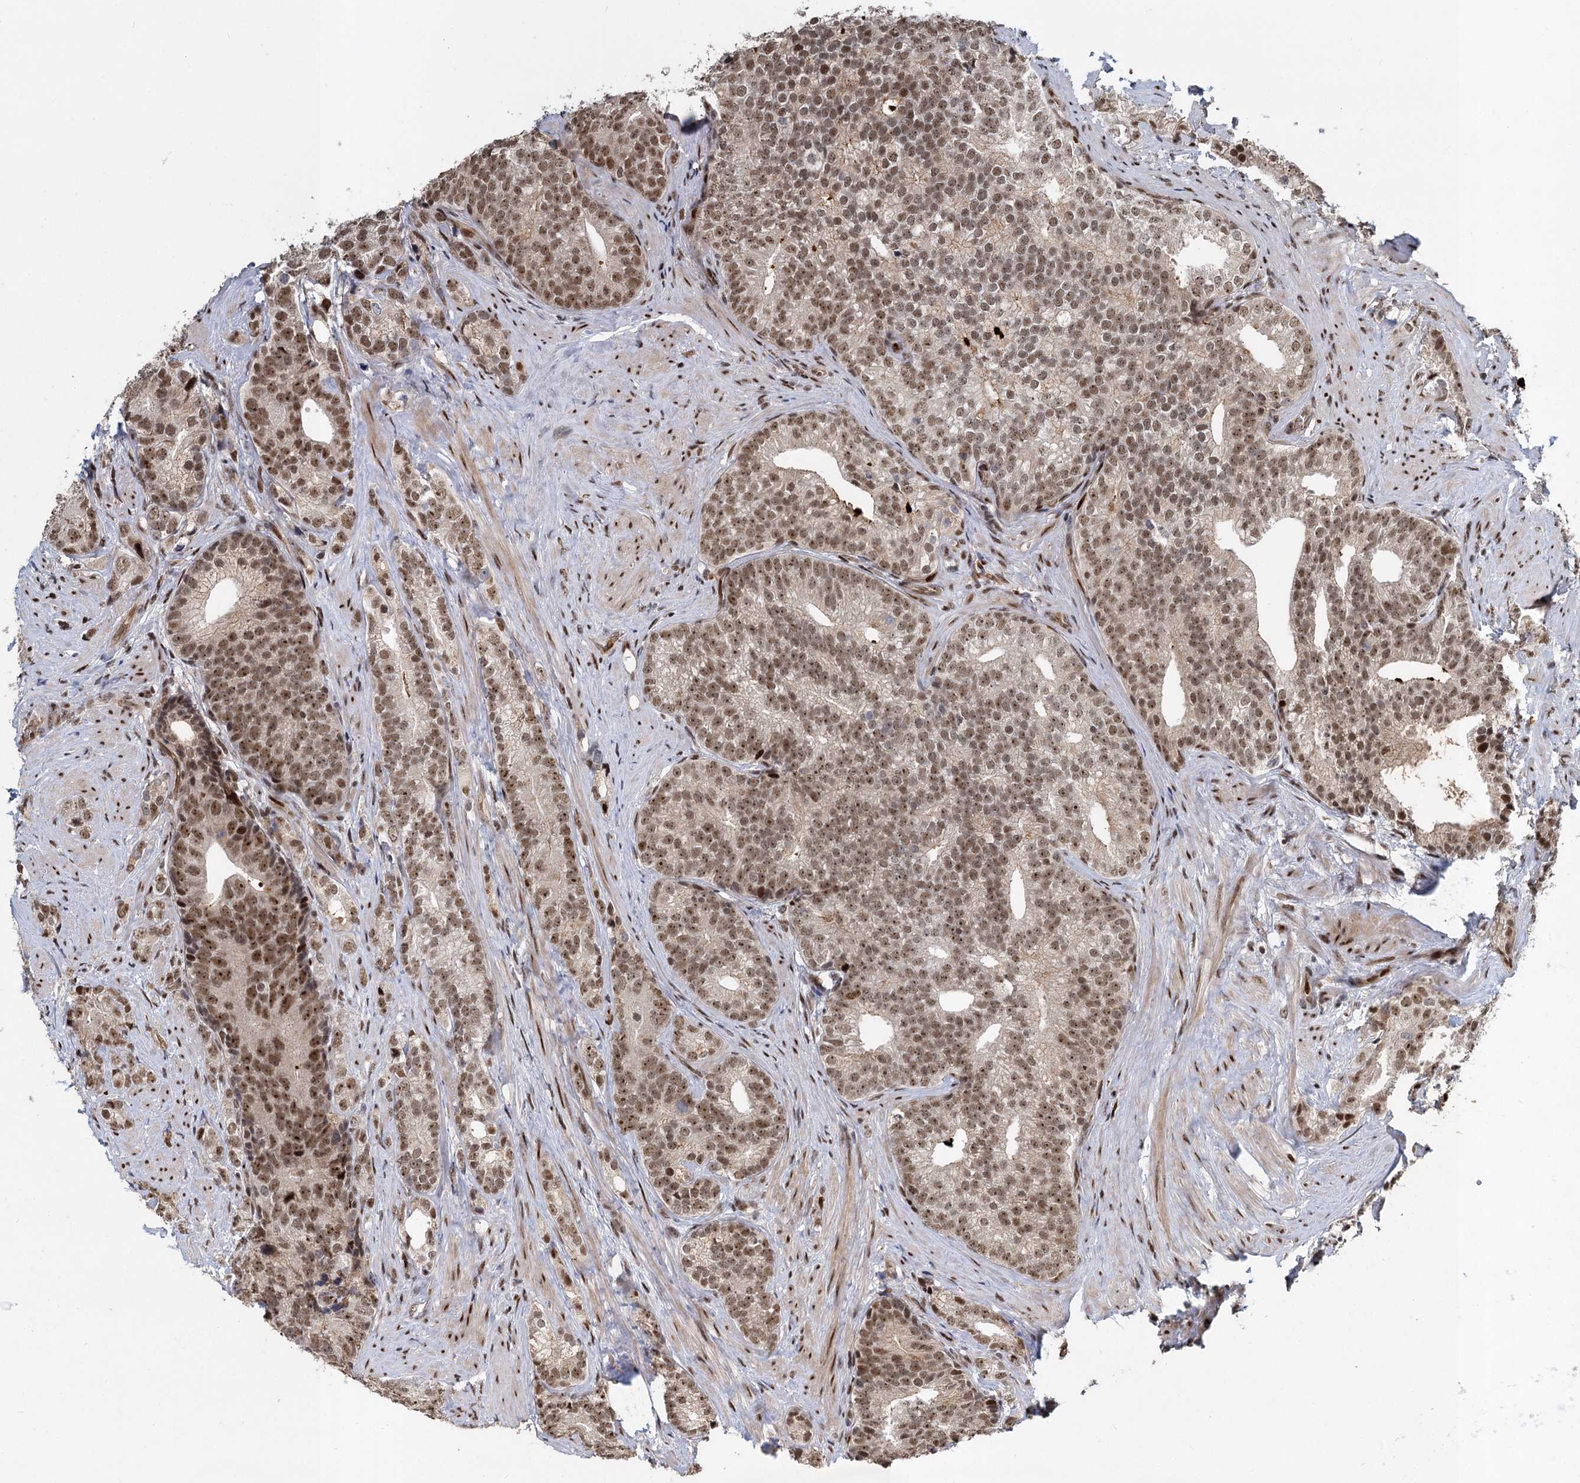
{"staining": {"intensity": "moderate", "quantity": ">75%", "location": "nuclear"}, "tissue": "prostate cancer", "cell_type": "Tumor cells", "image_type": "cancer", "snomed": [{"axis": "morphology", "description": "Adenocarcinoma, Low grade"}, {"axis": "topography", "description": "Prostate"}], "caption": "Protein expression analysis of low-grade adenocarcinoma (prostate) exhibits moderate nuclear positivity in approximately >75% of tumor cells. (brown staining indicates protein expression, while blue staining denotes nuclei).", "gene": "ANKRD49", "patient": {"sex": "male", "age": 71}}